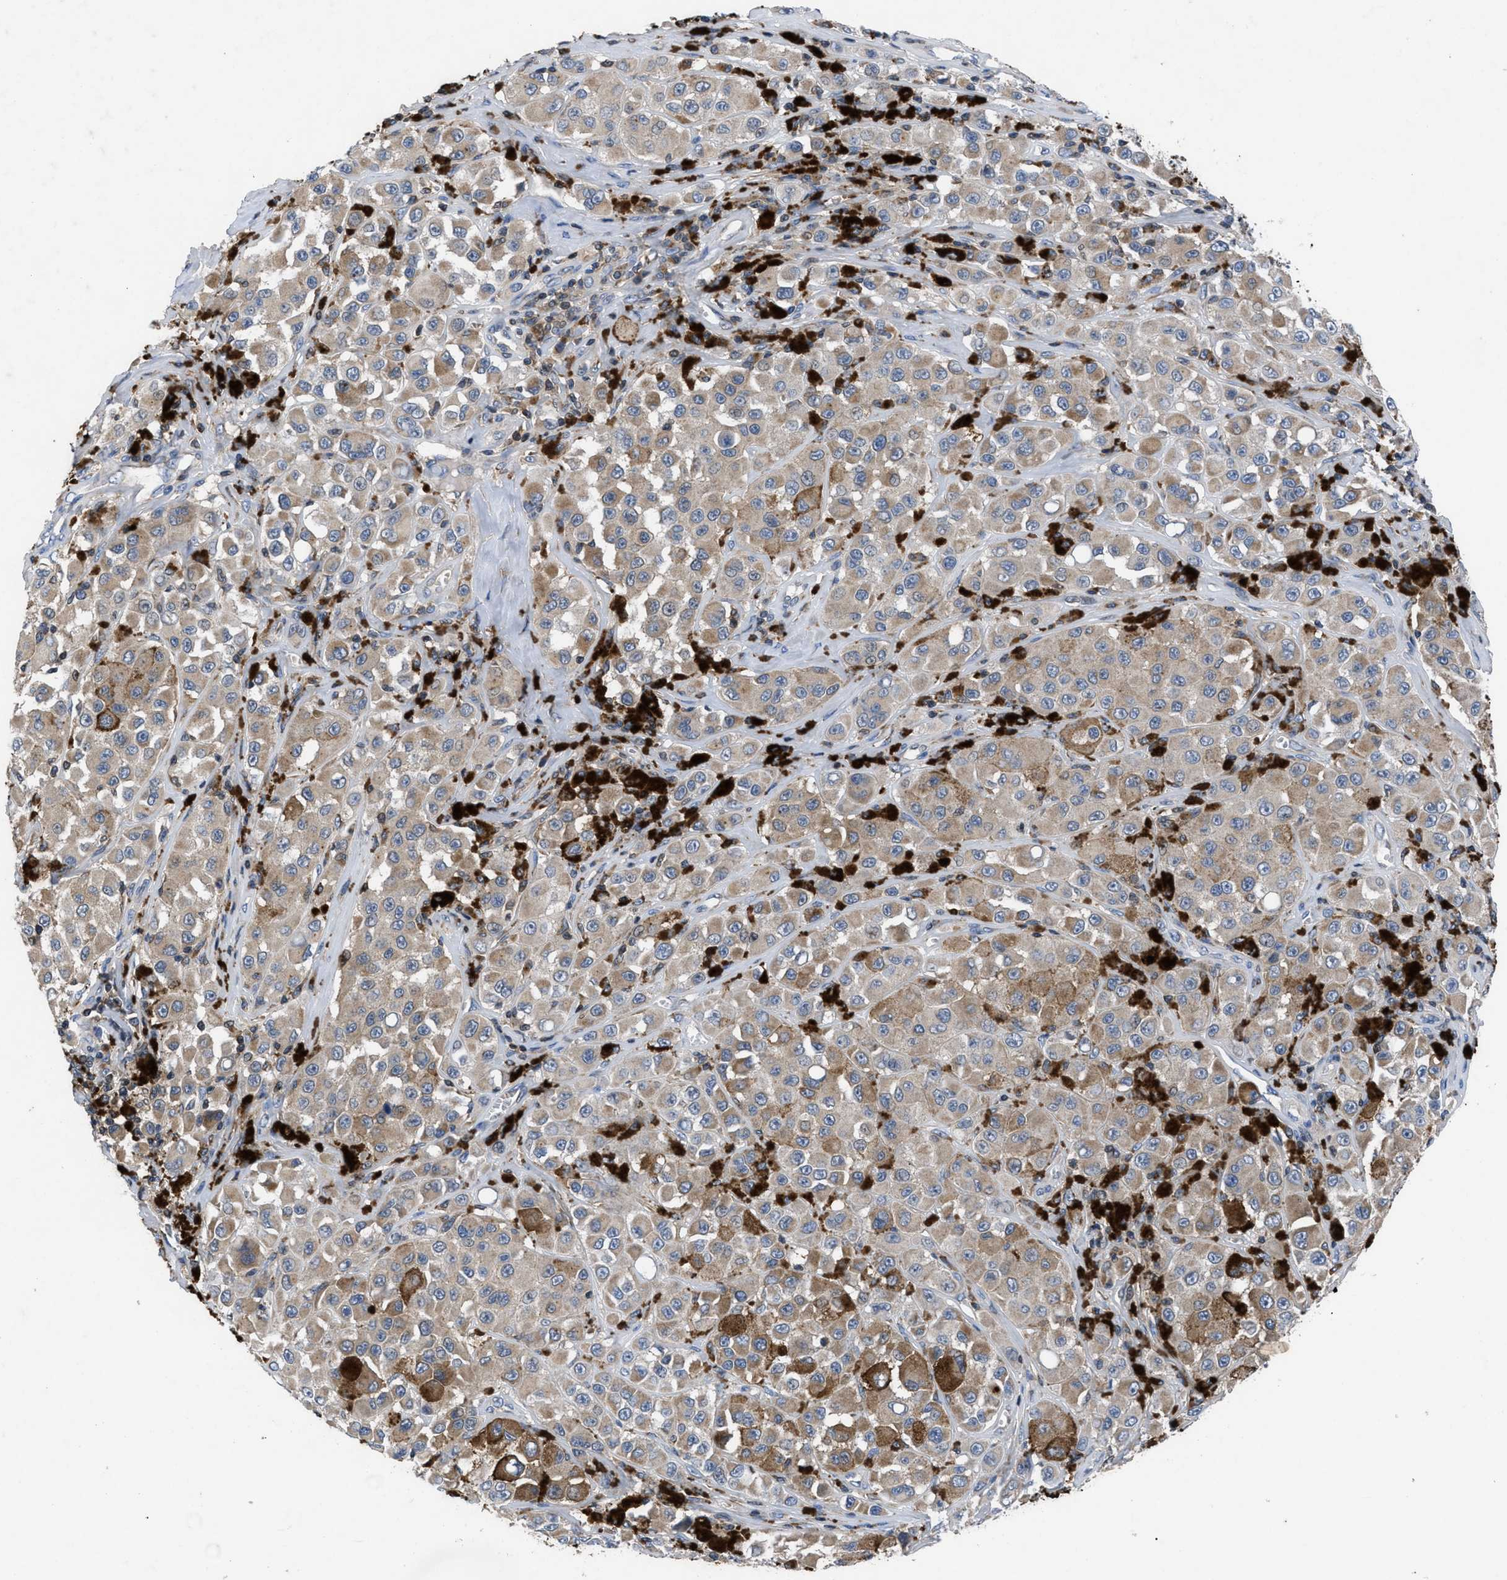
{"staining": {"intensity": "weak", "quantity": ">75%", "location": "cytoplasmic/membranous"}, "tissue": "melanoma", "cell_type": "Tumor cells", "image_type": "cancer", "snomed": [{"axis": "morphology", "description": "Malignant melanoma, NOS"}, {"axis": "topography", "description": "Skin"}], "caption": "Melanoma stained for a protein (brown) exhibits weak cytoplasmic/membranous positive expression in about >75% of tumor cells.", "gene": "YBEY", "patient": {"sex": "male", "age": 84}}